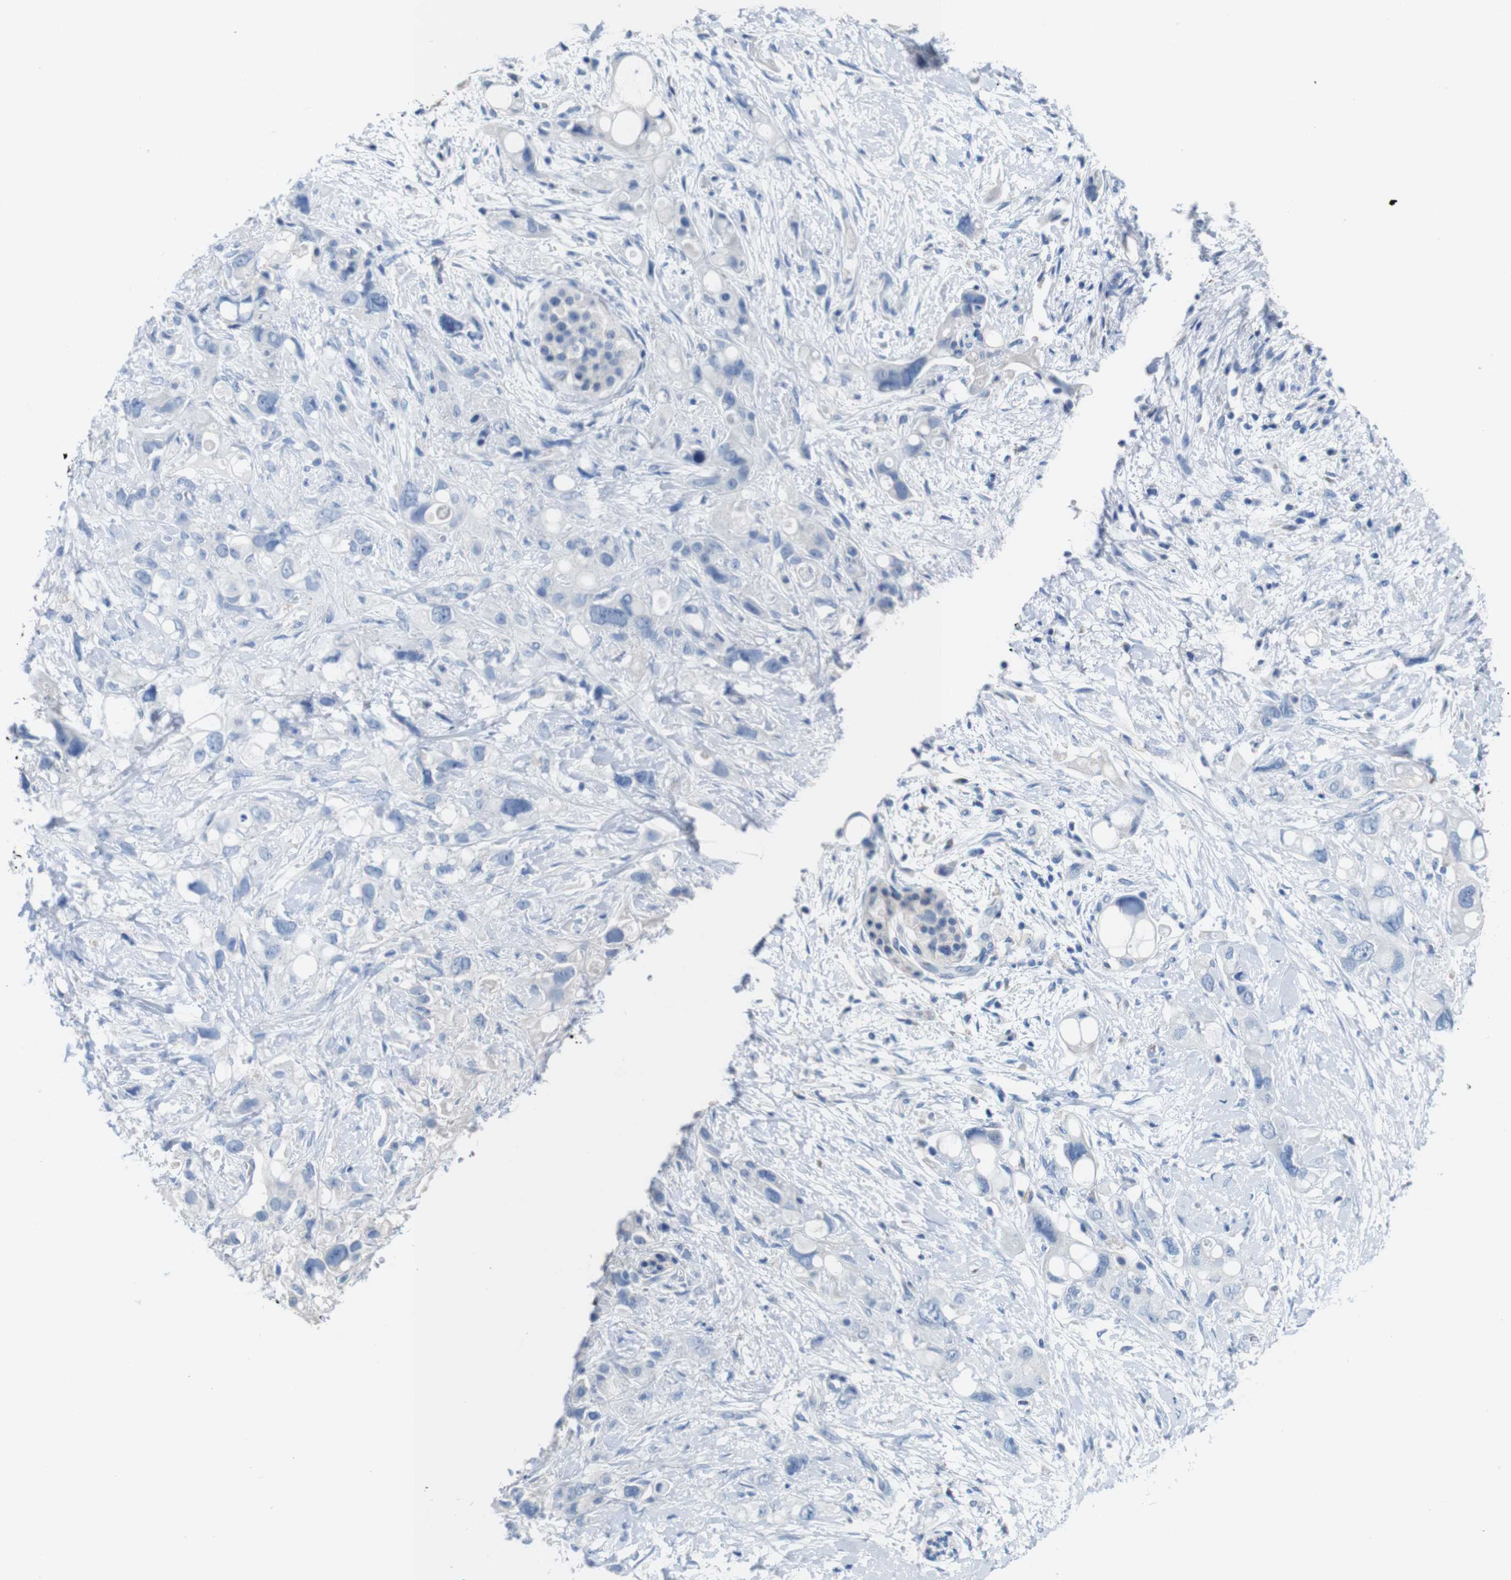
{"staining": {"intensity": "negative", "quantity": "none", "location": "none"}, "tissue": "pancreatic cancer", "cell_type": "Tumor cells", "image_type": "cancer", "snomed": [{"axis": "morphology", "description": "Adenocarcinoma, NOS"}, {"axis": "topography", "description": "Pancreas"}], "caption": "Tumor cells show no significant positivity in pancreatic cancer.", "gene": "IGSF8", "patient": {"sex": "female", "age": 56}}